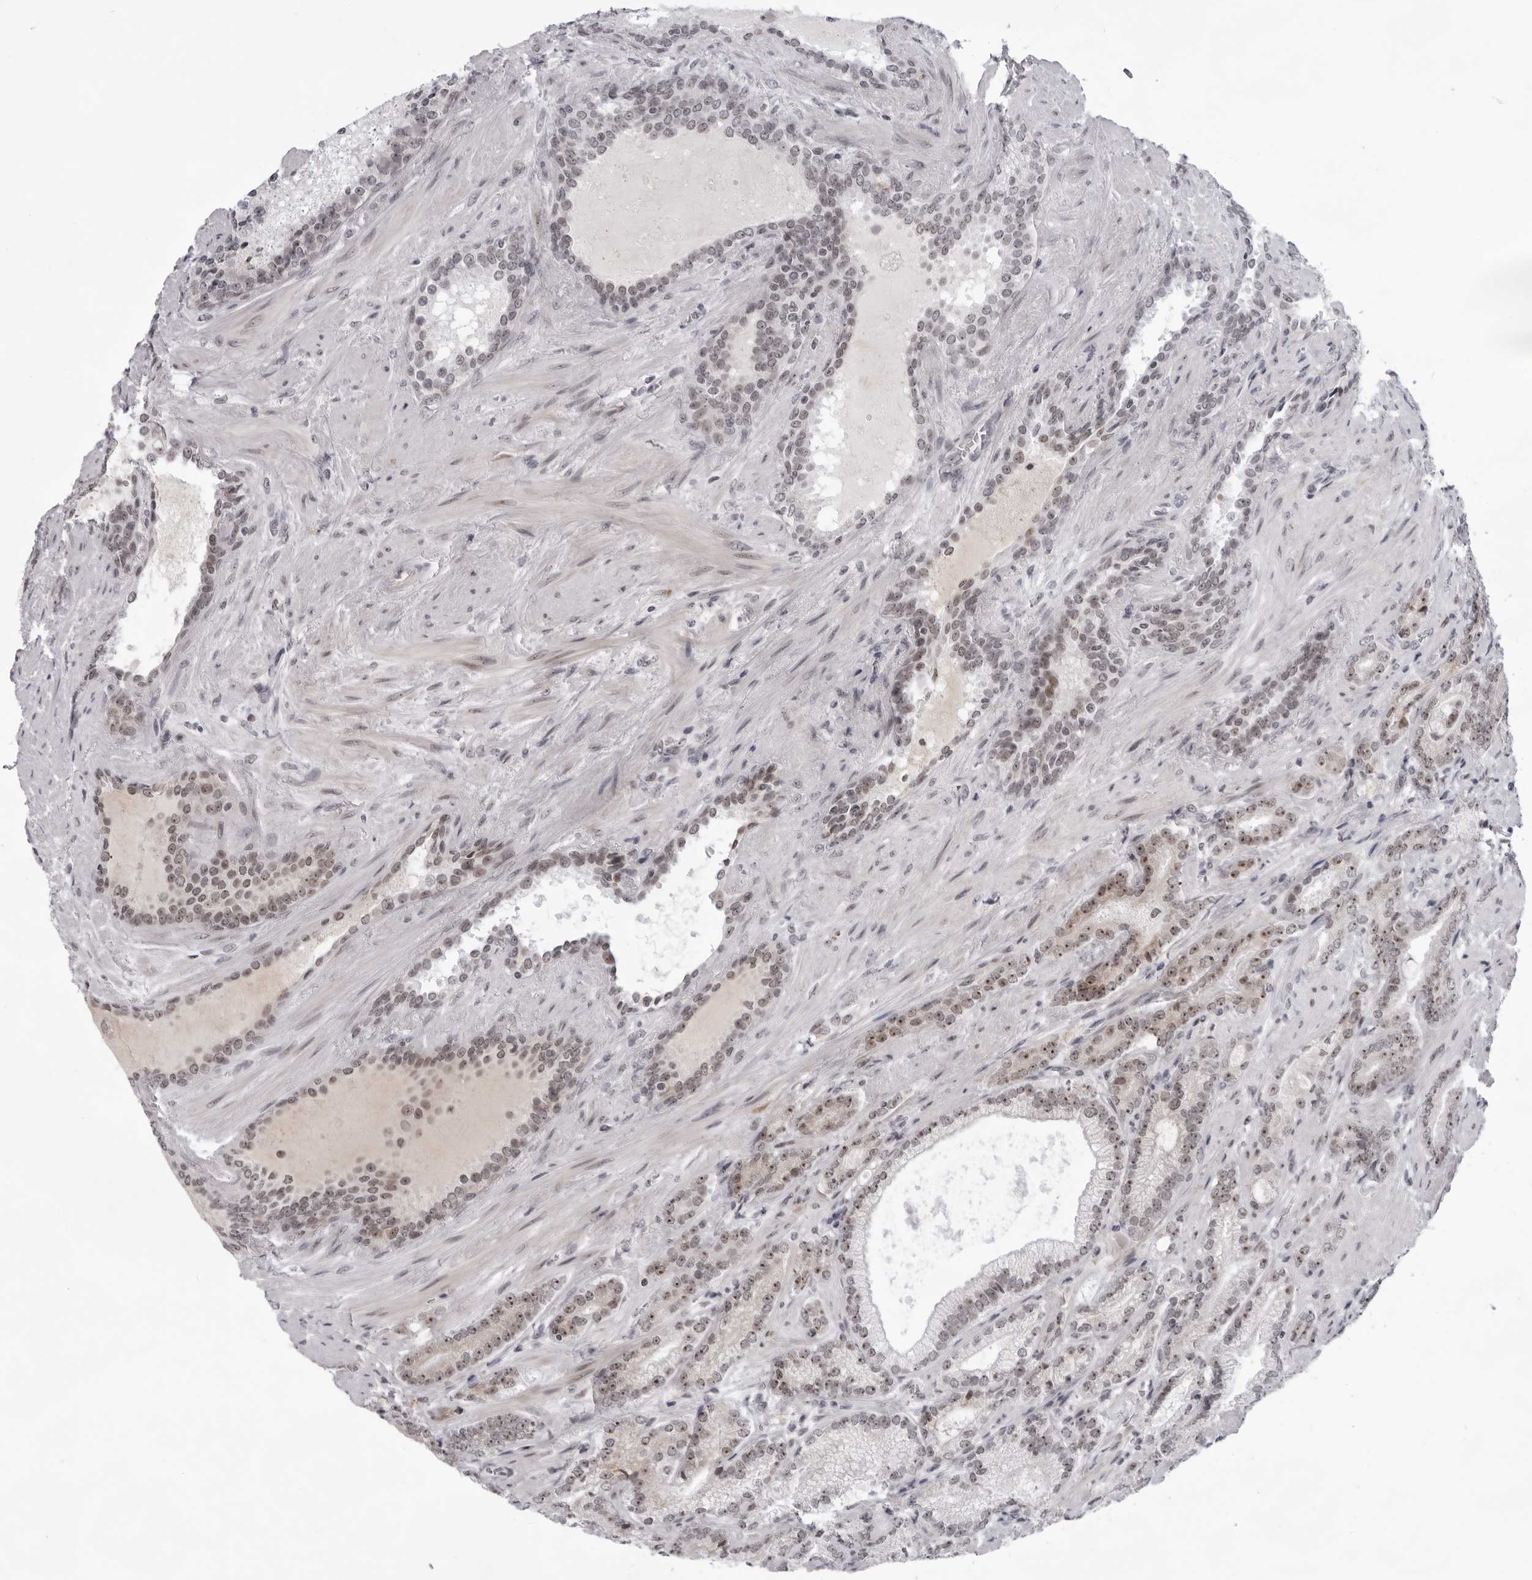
{"staining": {"intensity": "moderate", "quantity": ">75%", "location": "nuclear"}, "tissue": "prostate cancer", "cell_type": "Tumor cells", "image_type": "cancer", "snomed": [{"axis": "morphology", "description": "Adenocarcinoma, High grade"}, {"axis": "topography", "description": "Prostate"}], "caption": "High-magnification brightfield microscopy of prostate cancer (high-grade adenocarcinoma) stained with DAB (brown) and counterstained with hematoxylin (blue). tumor cells exhibit moderate nuclear positivity is present in approximately>75% of cells.", "gene": "EXOSC10", "patient": {"sex": "male", "age": 73}}